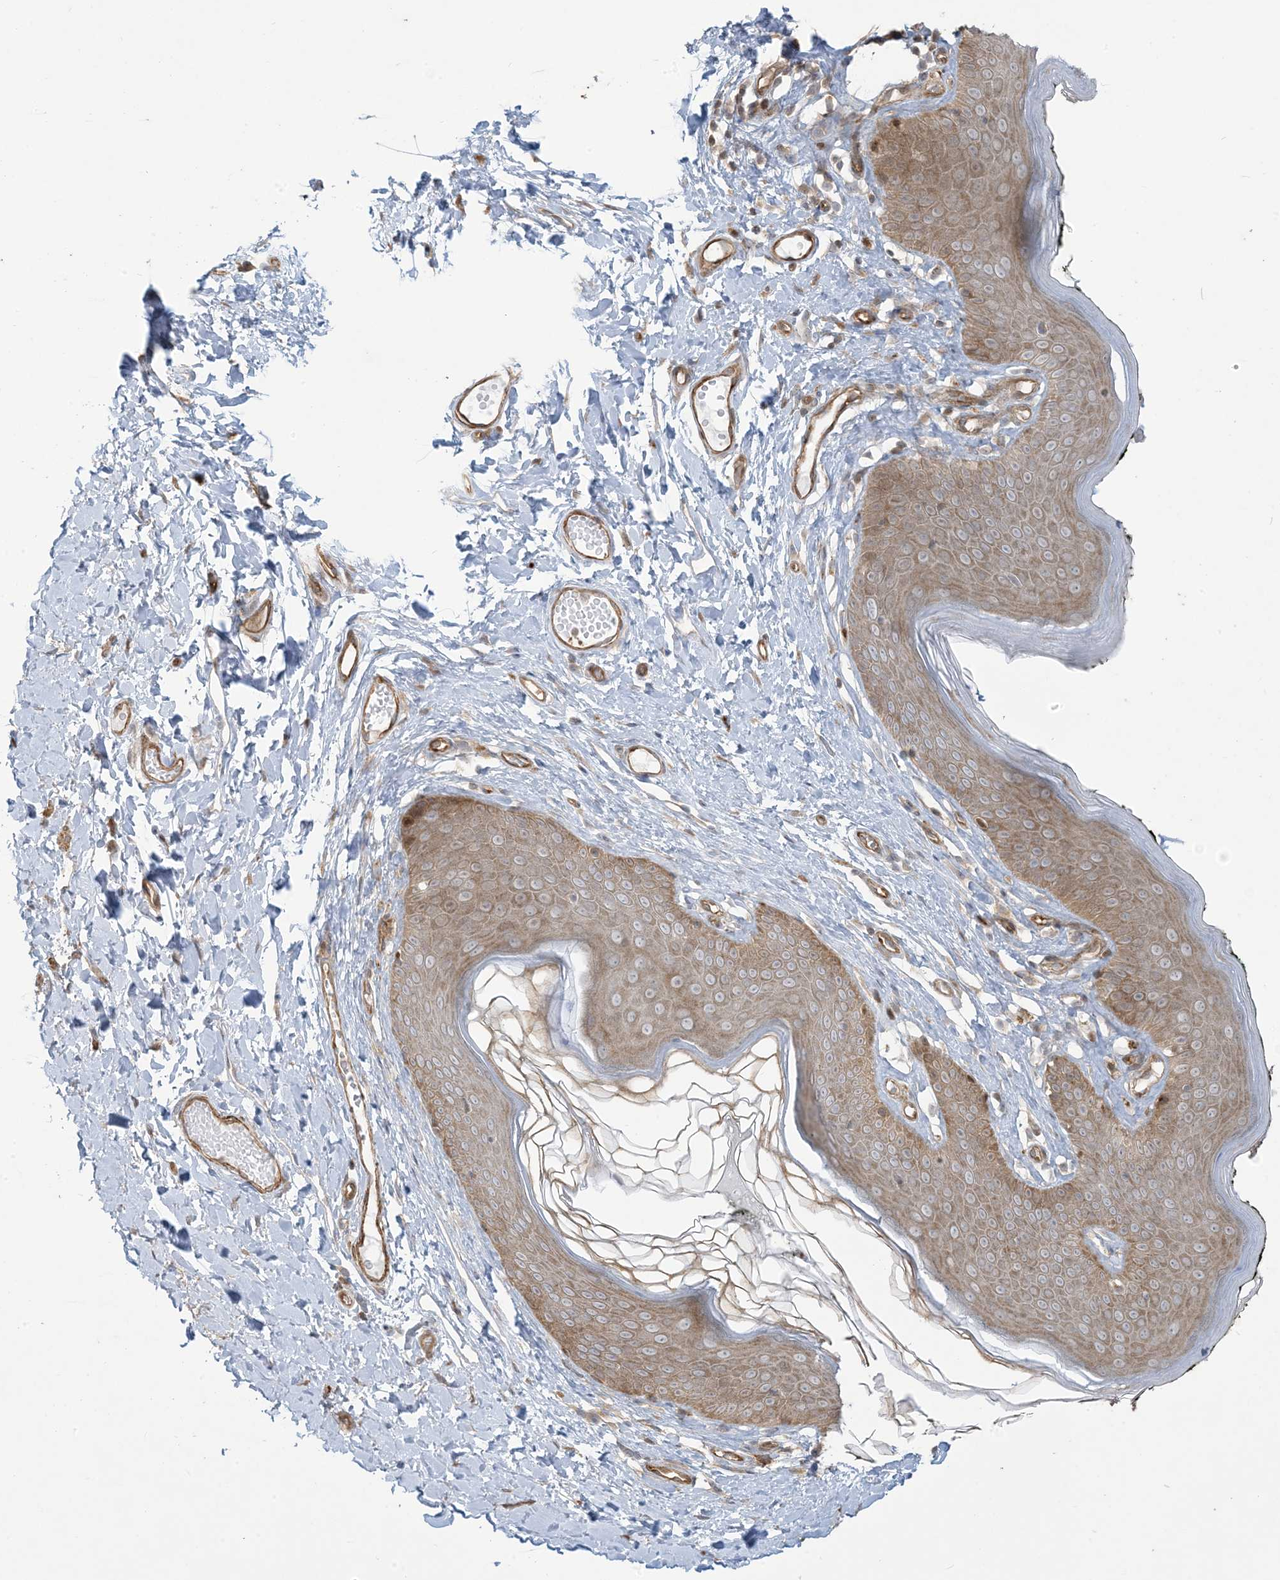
{"staining": {"intensity": "moderate", "quantity": "25%-75%", "location": "cytoplasmic/membranous"}, "tissue": "skin", "cell_type": "Epidermal cells", "image_type": "normal", "snomed": [{"axis": "morphology", "description": "Normal tissue, NOS"}, {"axis": "morphology", "description": "Inflammation, NOS"}, {"axis": "topography", "description": "Vulva"}], "caption": "Skin stained with DAB (3,3'-diaminobenzidine) immunohistochemistry reveals medium levels of moderate cytoplasmic/membranous positivity in about 25%-75% of epidermal cells. The staining was performed using DAB (3,3'-diaminobenzidine) to visualize the protein expression in brown, while the nuclei were stained in blue with hematoxylin (Magnification: 20x).", "gene": "KLHL18", "patient": {"sex": "female", "age": 84}}